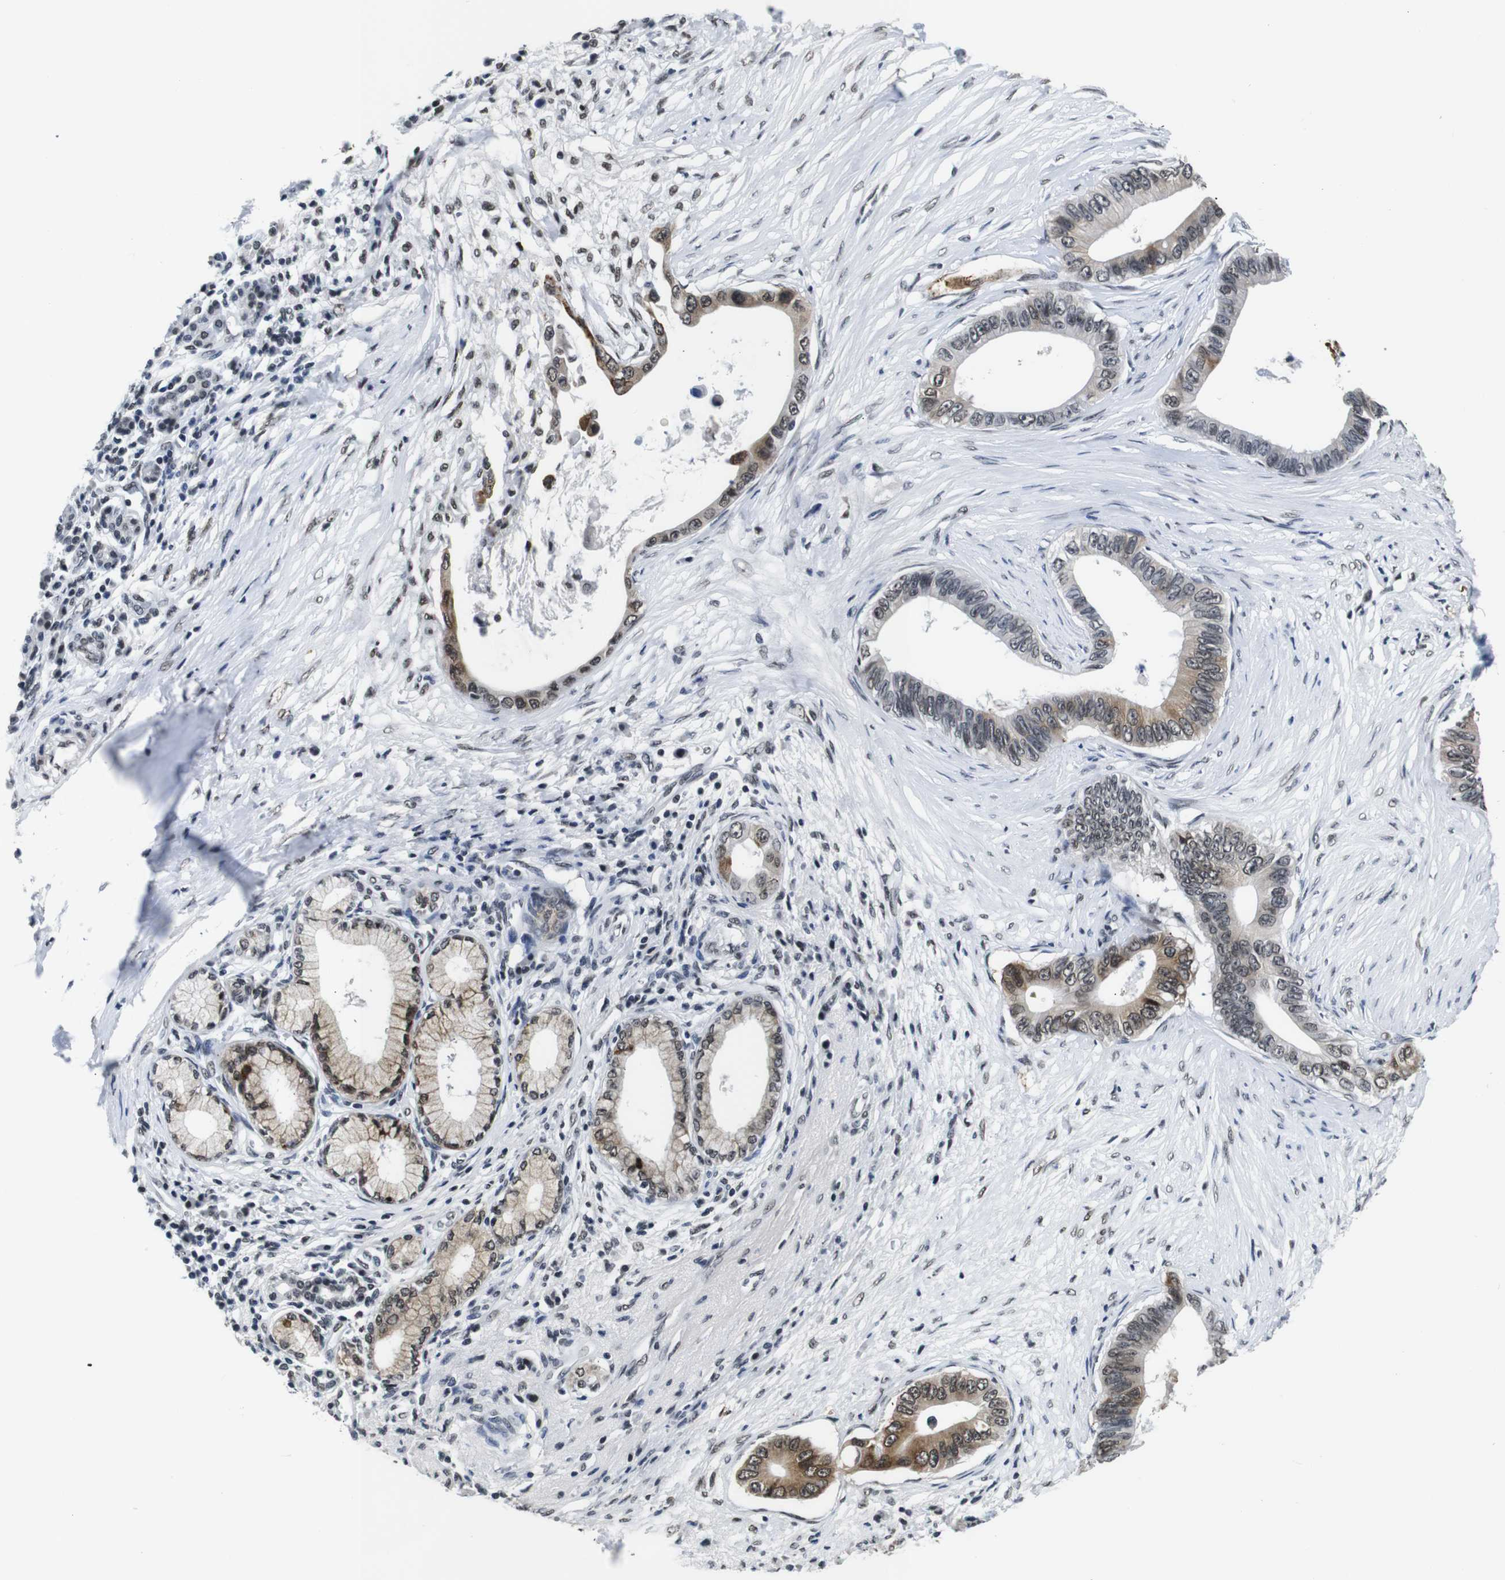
{"staining": {"intensity": "weak", "quantity": ">75%", "location": "cytoplasmic/membranous,nuclear"}, "tissue": "pancreatic cancer", "cell_type": "Tumor cells", "image_type": "cancer", "snomed": [{"axis": "morphology", "description": "Adenocarcinoma, NOS"}, {"axis": "topography", "description": "Pancreas"}], "caption": "Immunohistochemical staining of pancreatic cancer (adenocarcinoma) demonstrates low levels of weak cytoplasmic/membranous and nuclear protein staining in about >75% of tumor cells.", "gene": "ILDR2", "patient": {"sex": "male", "age": 77}}